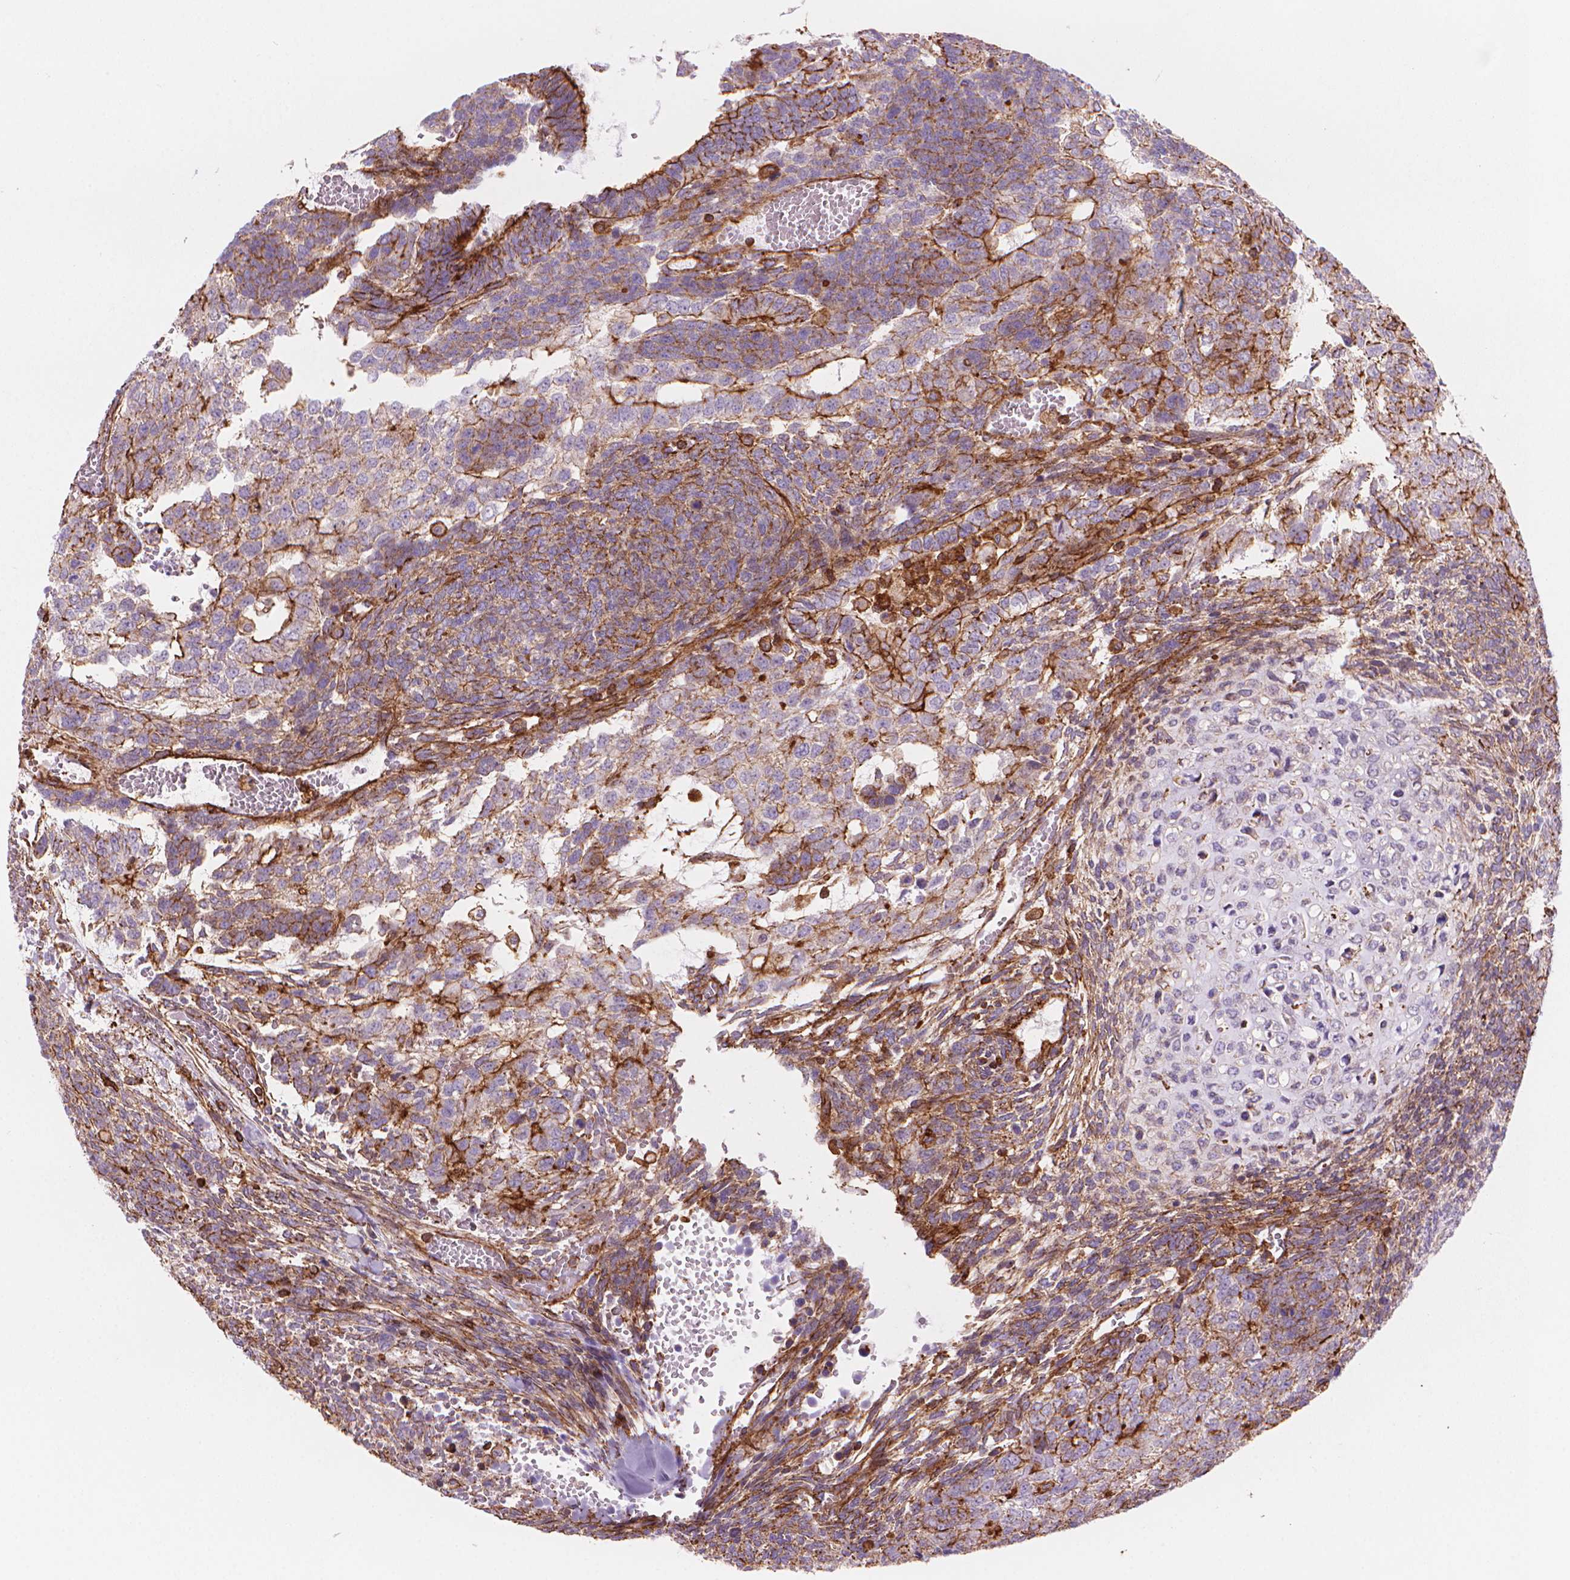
{"staining": {"intensity": "moderate", "quantity": "25%-75%", "location": "cytoplasmic/membranous"}, "tissue": "testis cancer", "cell_type": "Tumor cells", "image_type": "cancer", "snomed": [{"axis": "morphology", "description": "Normal tissue, NOS"}, {"axis": "morphology", "description": "Carcinoma, Embryonal, NOS"}, {"axis": "topography", "description": "Testis"}, {"axis": "topography", "description": "Epididymis"}], "caption": "This is a histology image of IHC staining of testis embryonal carcinoma, which shows moderate positivity in the cytoplasmic/membranous of tumor cells.", "gene": "PATJ", "patient": {"sex": "male", "age": 23}}